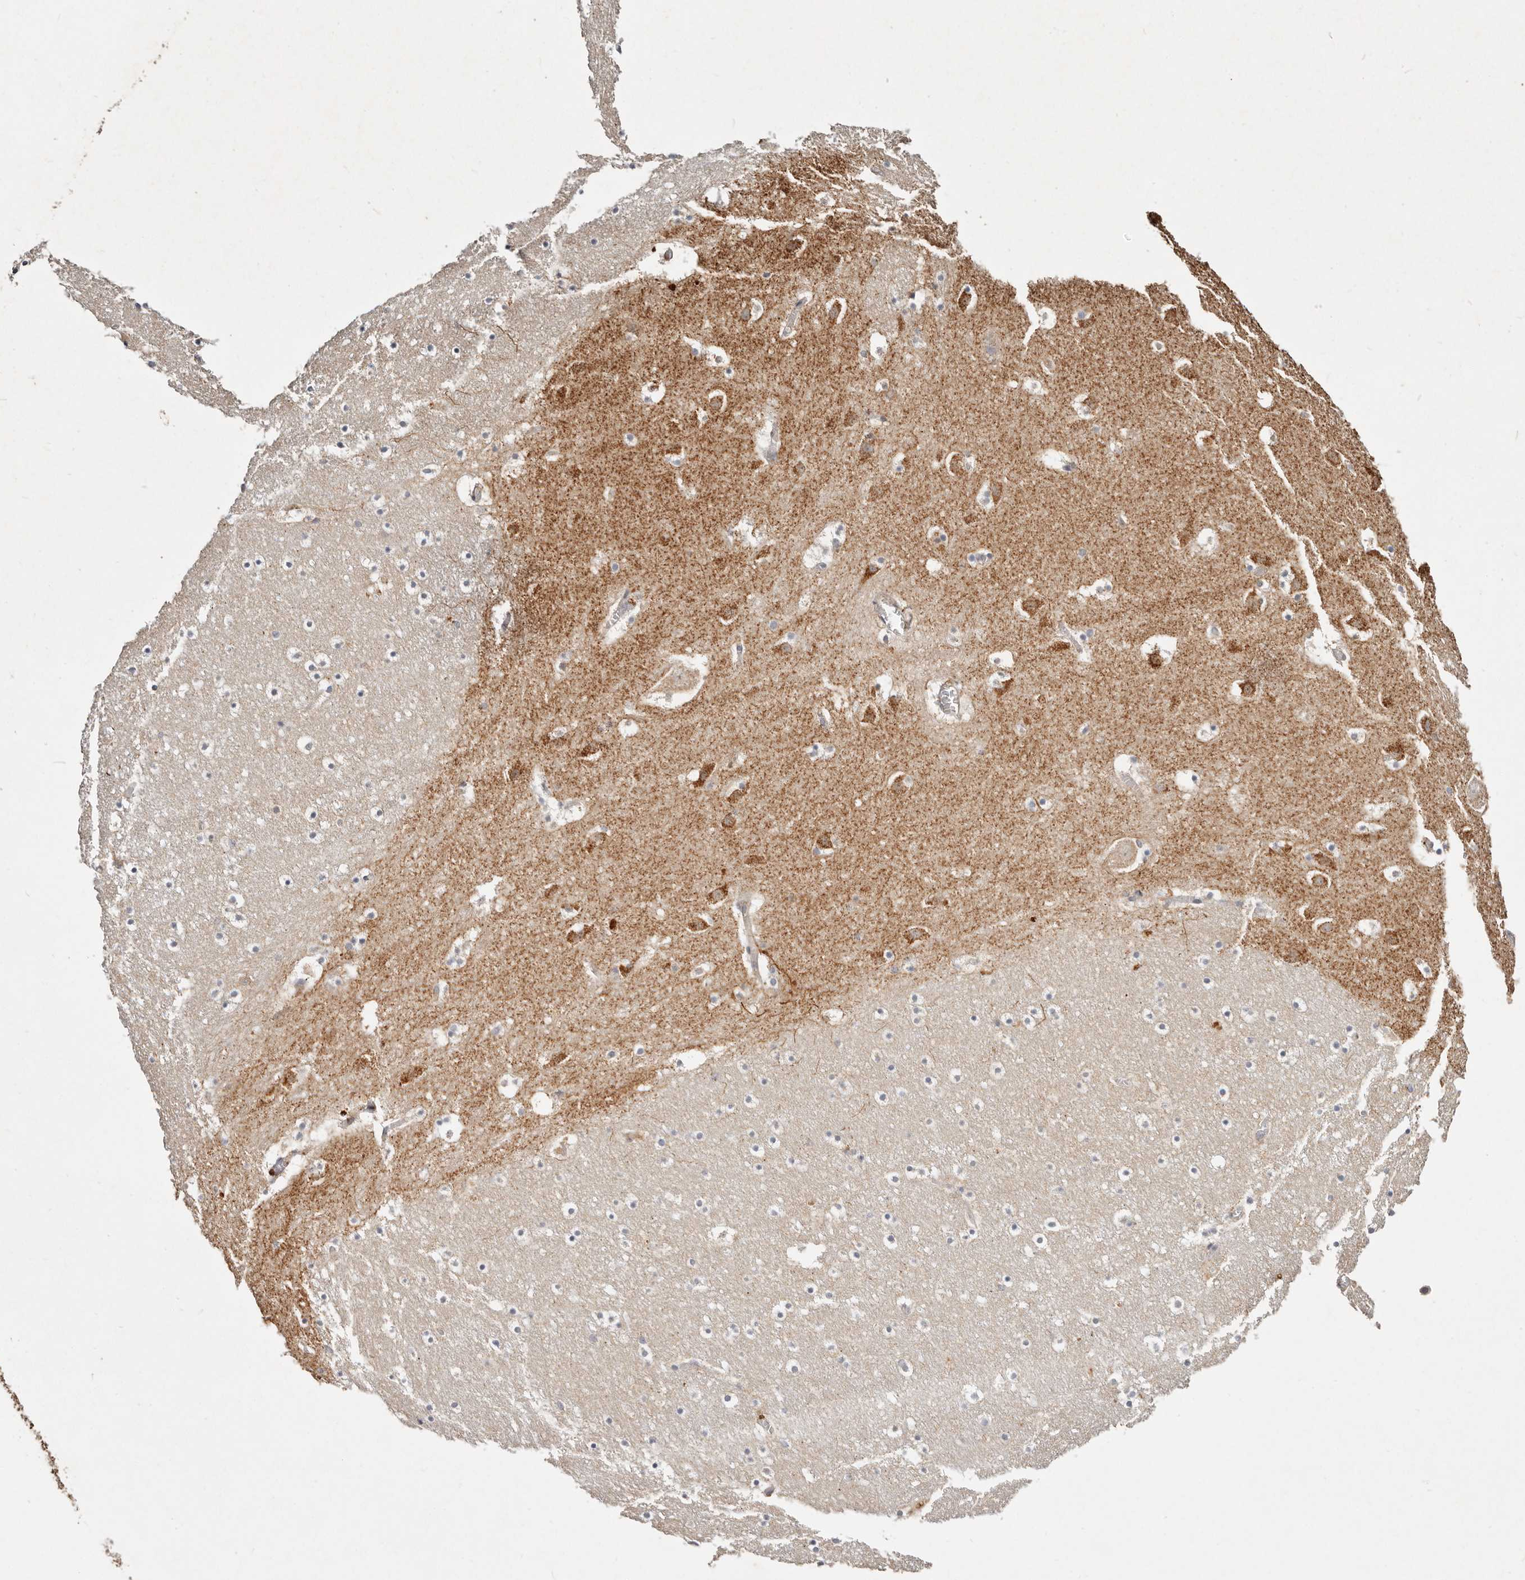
{"staining": {"intensity": "moderate", "quantity": "<25%", "location": "cytoplasmic/membranous"}, "tissue": "caudate", "cell_type": "Glial cells", "image_type": "normal", "snomed": [{"axis": "morphology", "description": "Normal tissue, NOS"}, {"axis": "topography", "description": "Lateral ventricle wall"}], "caption": "A photomicrograph of caudate stained for a protein reveals moderate cytoplasmic/membranous brown staining in glial cells. The protein is shown in brown color, while the nuclei are stained blue.", "gene": "VIPAS39", "patient": {"sex": "male", "age": 45}}